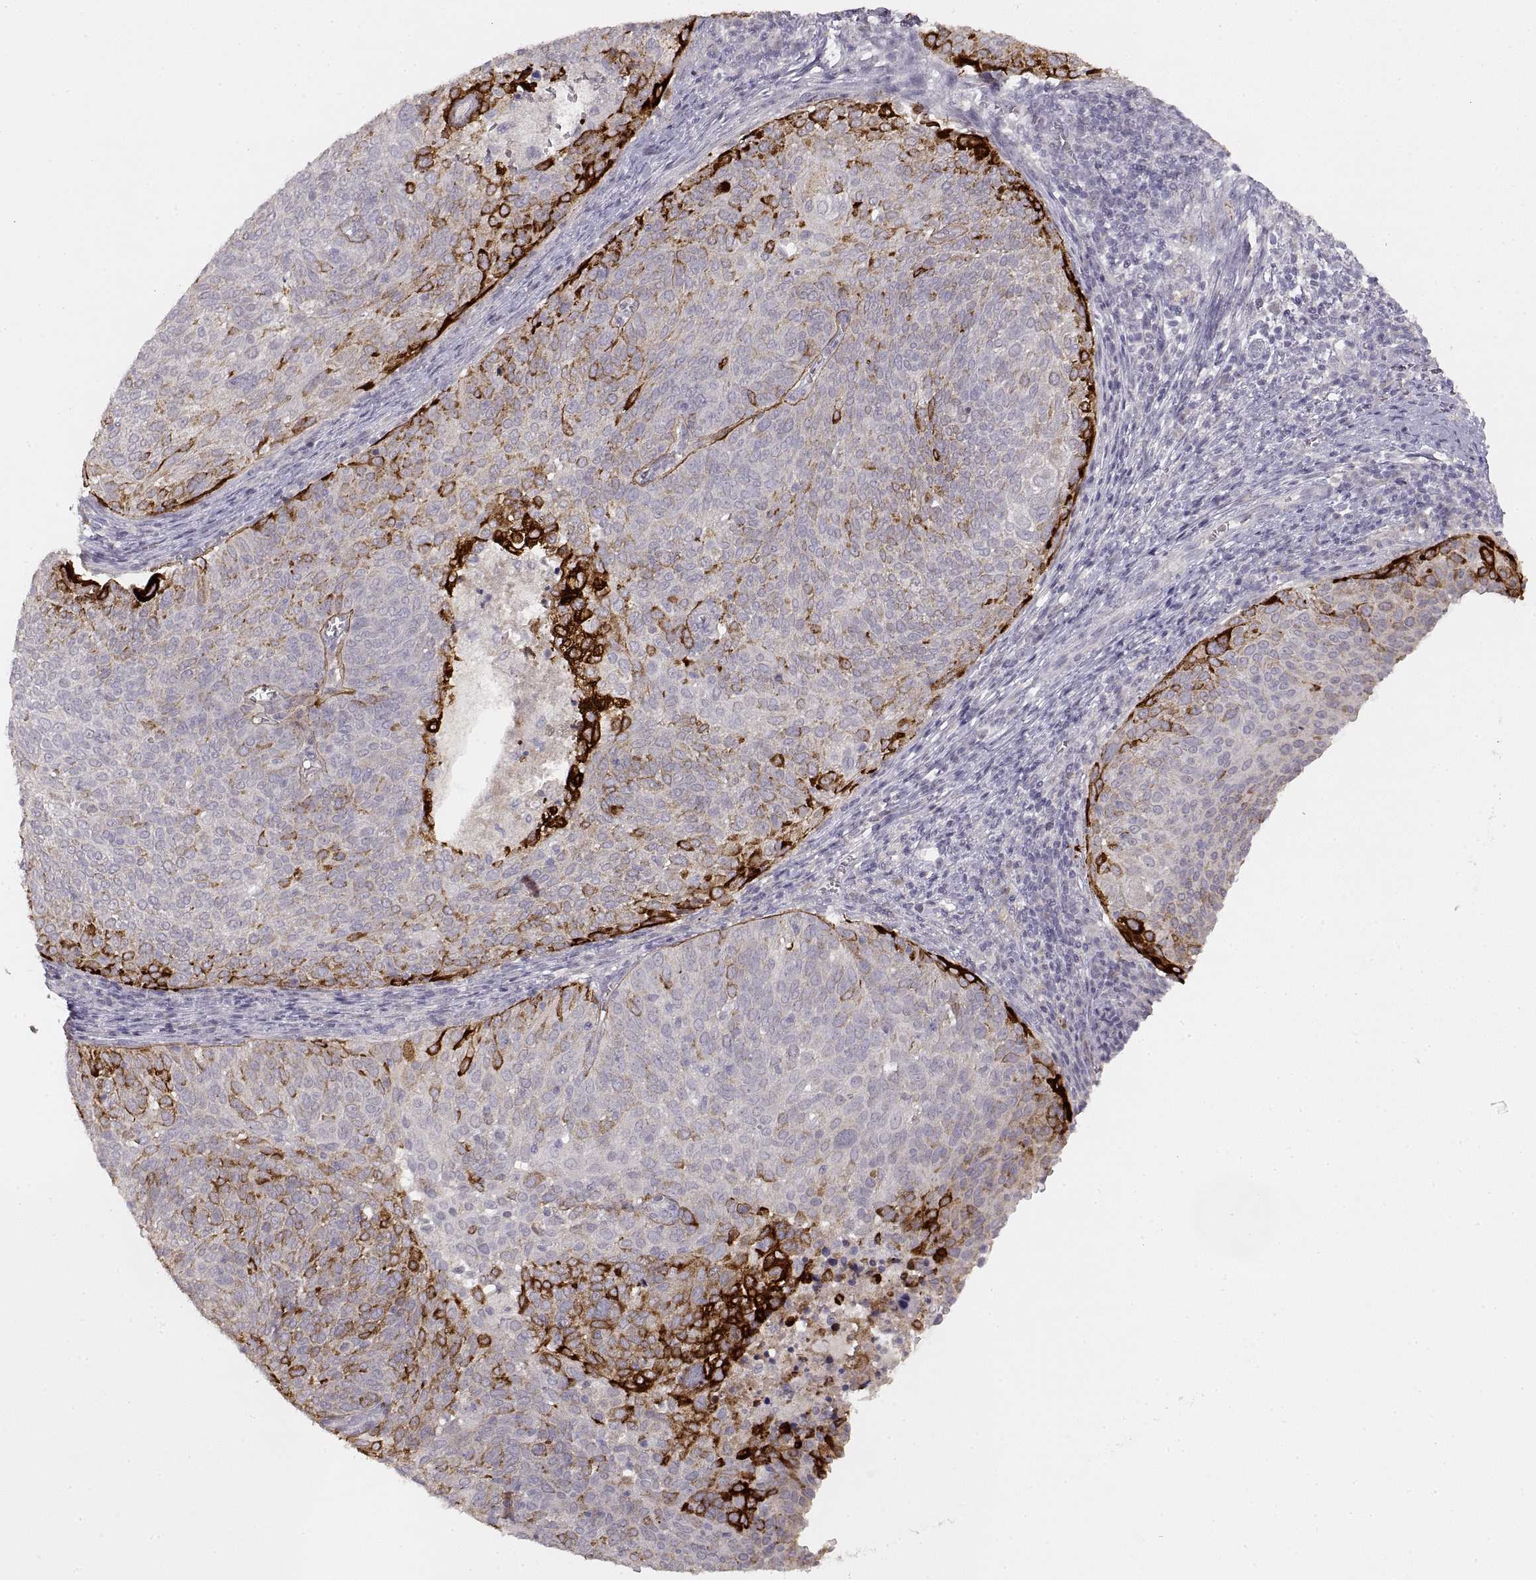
{"staining": {"intensity": "strong", "quantity": "<25%", "location": "cytoplasmic/membranous"}, "tissue": "cervical cancer", "cell_type": "Tumor cells", "image_type": "cancer", "snomed": [{"axis": "morphology", "description": "Squamous cell carcinoma, NOS"}, {"axis": "topography", "description": "Cervix"}], "caption": "Immunohistochemistry micrograph of human cervical cancer stained for a protein (brown), which shows medium levels of strong cytoplasmic/membranous positivity in about <25% of tumor cells.", "gene": "LAMC2", "patient": {"sex": "female", "age": 39}}